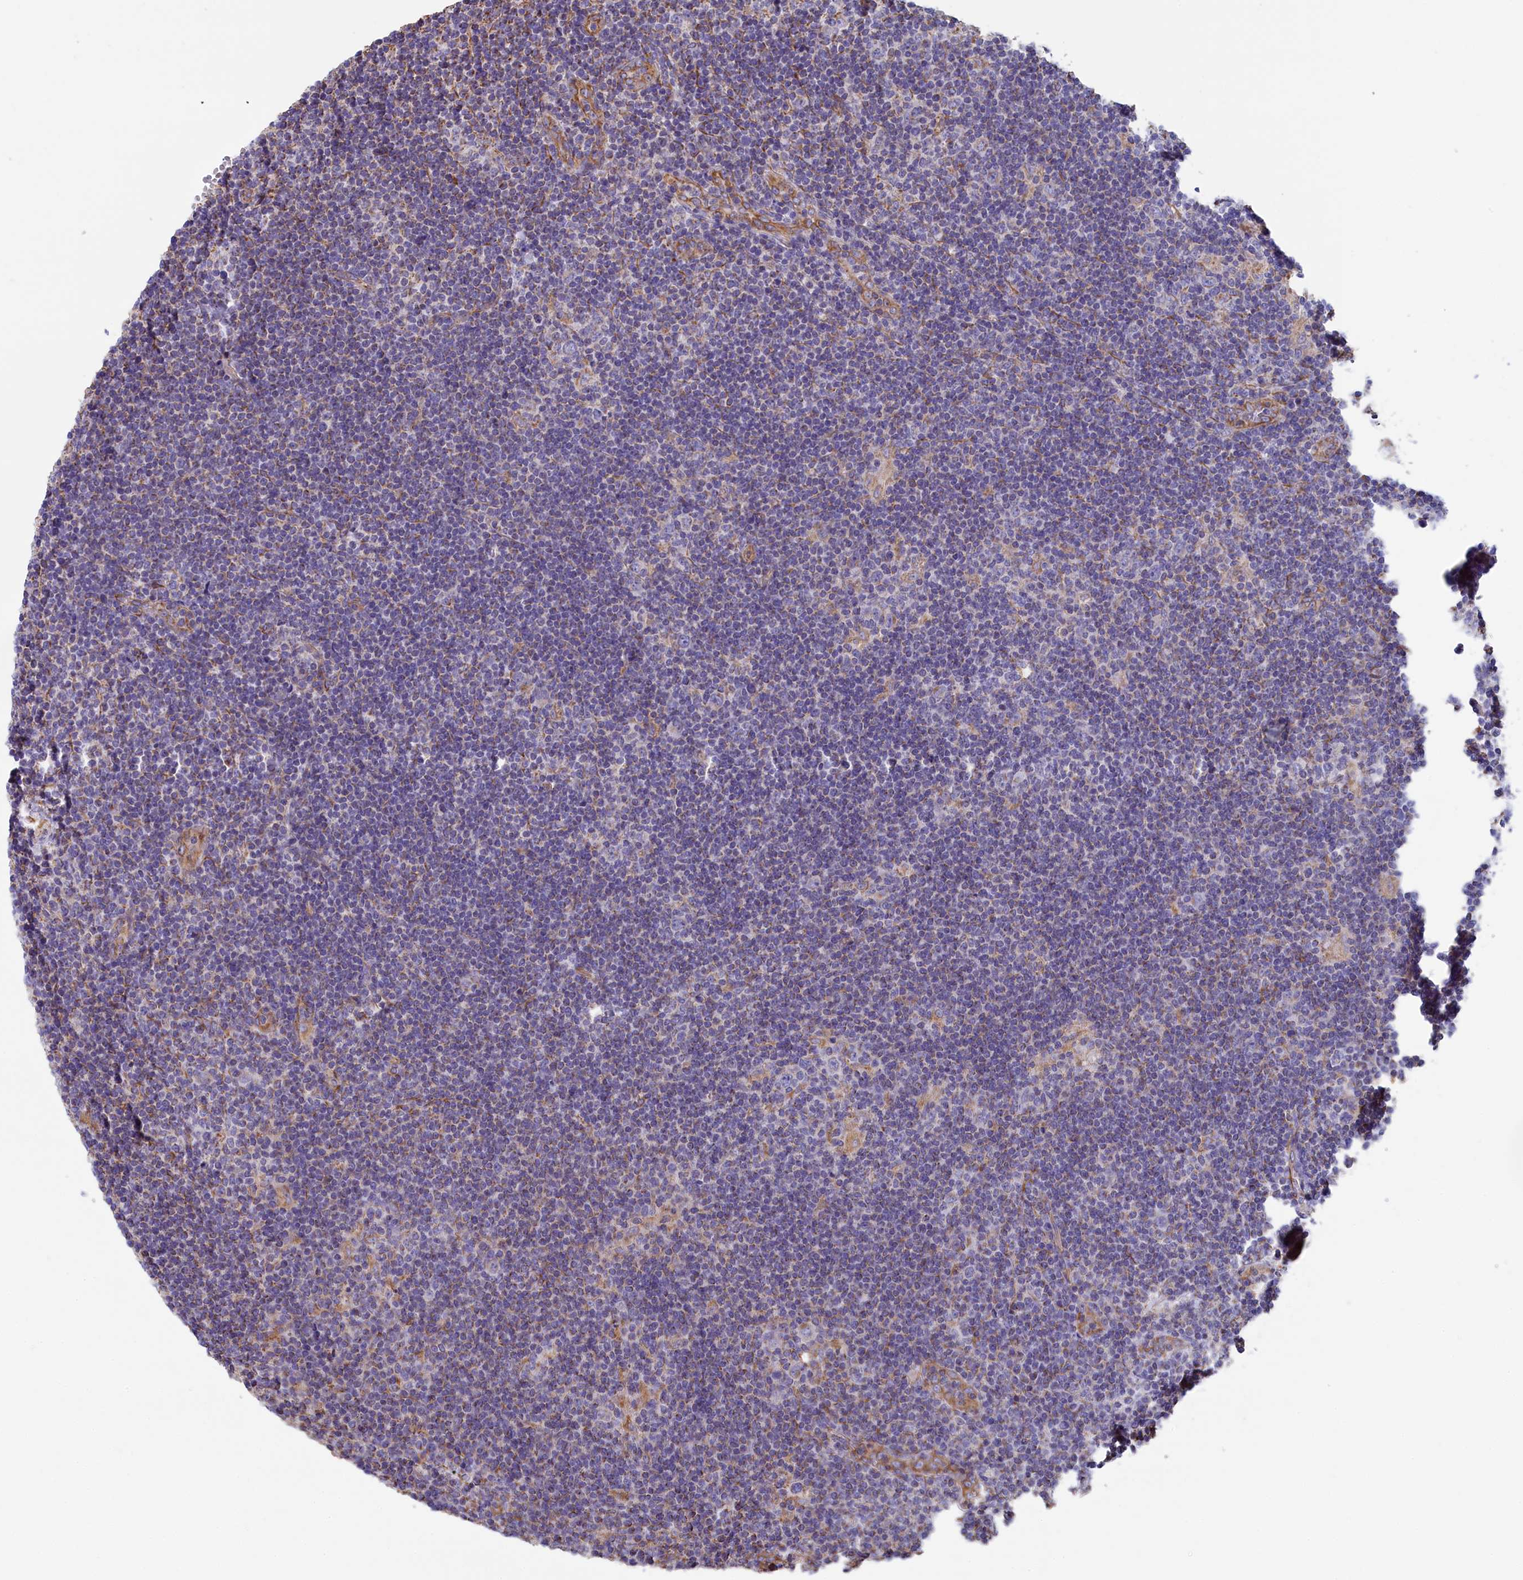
{"staining": {"intensity": "negative", "quantity": "none", "location": "none"}, "tissue": "lymphoma", "cell_type": "Tumor cells", "image_type": "cancer", "snomed": [{"axis": "morphology", "description": "Hodgkin's disease, NOS"}, {"axis": "topography", "description": "Lymph node"}], "caption": "Tumor cells show no significant protein expression in Hodgkin's disease. (DAB immunohistochemistry (IHC) with hematoxylin counter stain).", "gene": "GATB", "patient": {"sex": "female", "age": 57}}